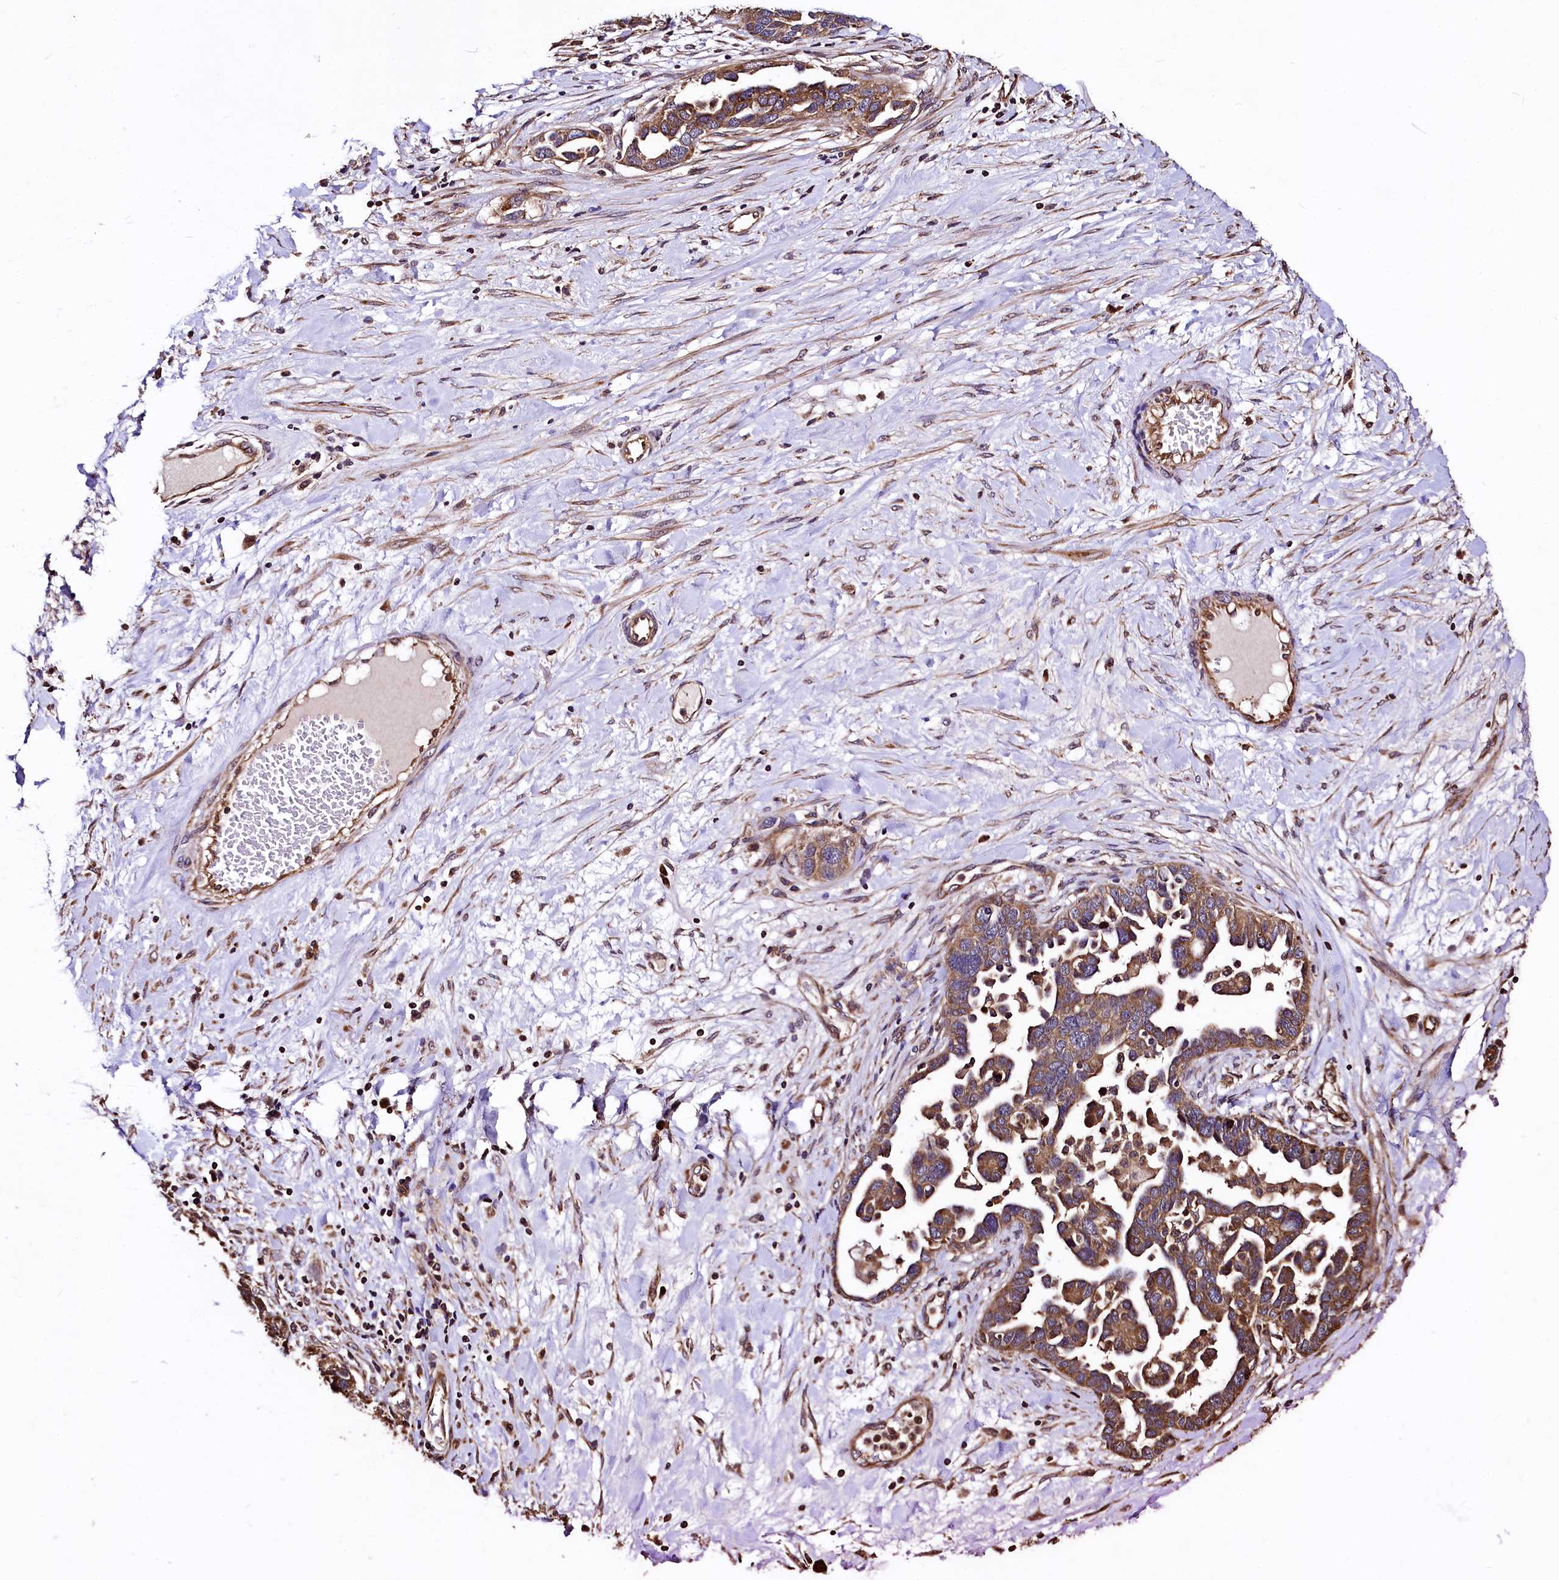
{"staining": {"intensity": "moderate", "quantity": ">75%", "location": "cytoplasmic/membranous"}, "tissue": "ovarian cancer", "cell_type": "Tumor cells", "image_type": "cancer", "snomed": [{"axis": "morphology", "description": "Cystadenocarcinoma, serous, NOS"}, {"axis": "topography", "description": "Ovary"}], "caption": "The histopathology image shows a brown stain indicating the presence of a protein in the cytoplasmic/membranous of tumor cells in ovarian serous cystadenocarcinoma.", "gene": "LRSAM1", "patient": {"sex": "female", "age": 54}}